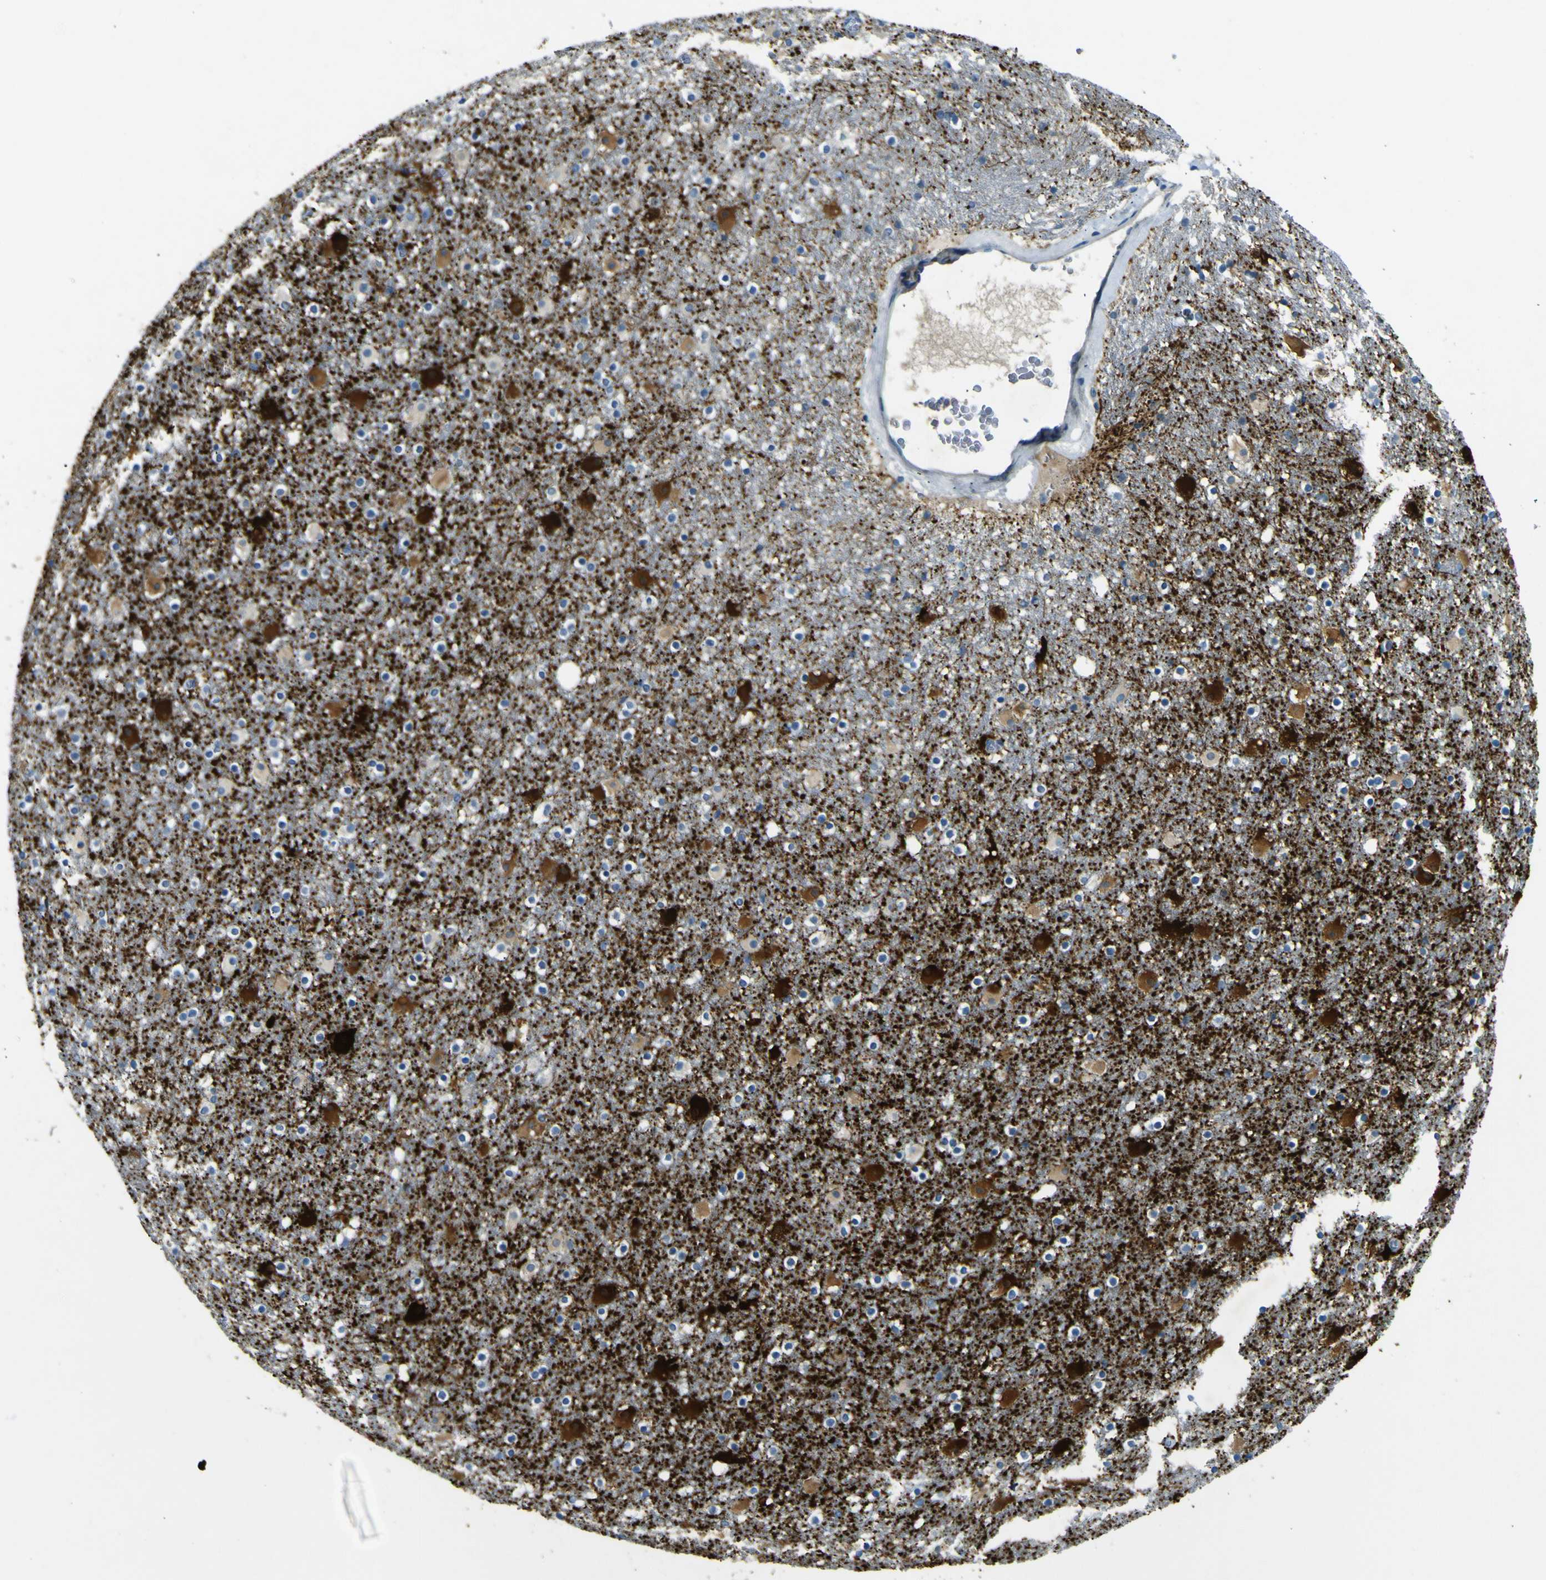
{"staining": {"intensity": "moderate", "quantity": "<25%", "location": "cytoplasmic/membranous"}, "tissue": "caudate", "cell_type": "Glial cells", "image_type": "normal", "snomed": [{"axis": "morphology", "description": "Normal tissue, NOS"}, {"axis": "topography", "description": "Lateral ventricle wall"}], "caption": "DAB (3,3'-diaminobenzidine) immunohistochemical staining of benign caudate displays moderate cytoplasmic/membranous protein staining in approximately <25% of glial cells.", "gene": "SORCS1", "patient": {"sex": "male", "age": 45}}